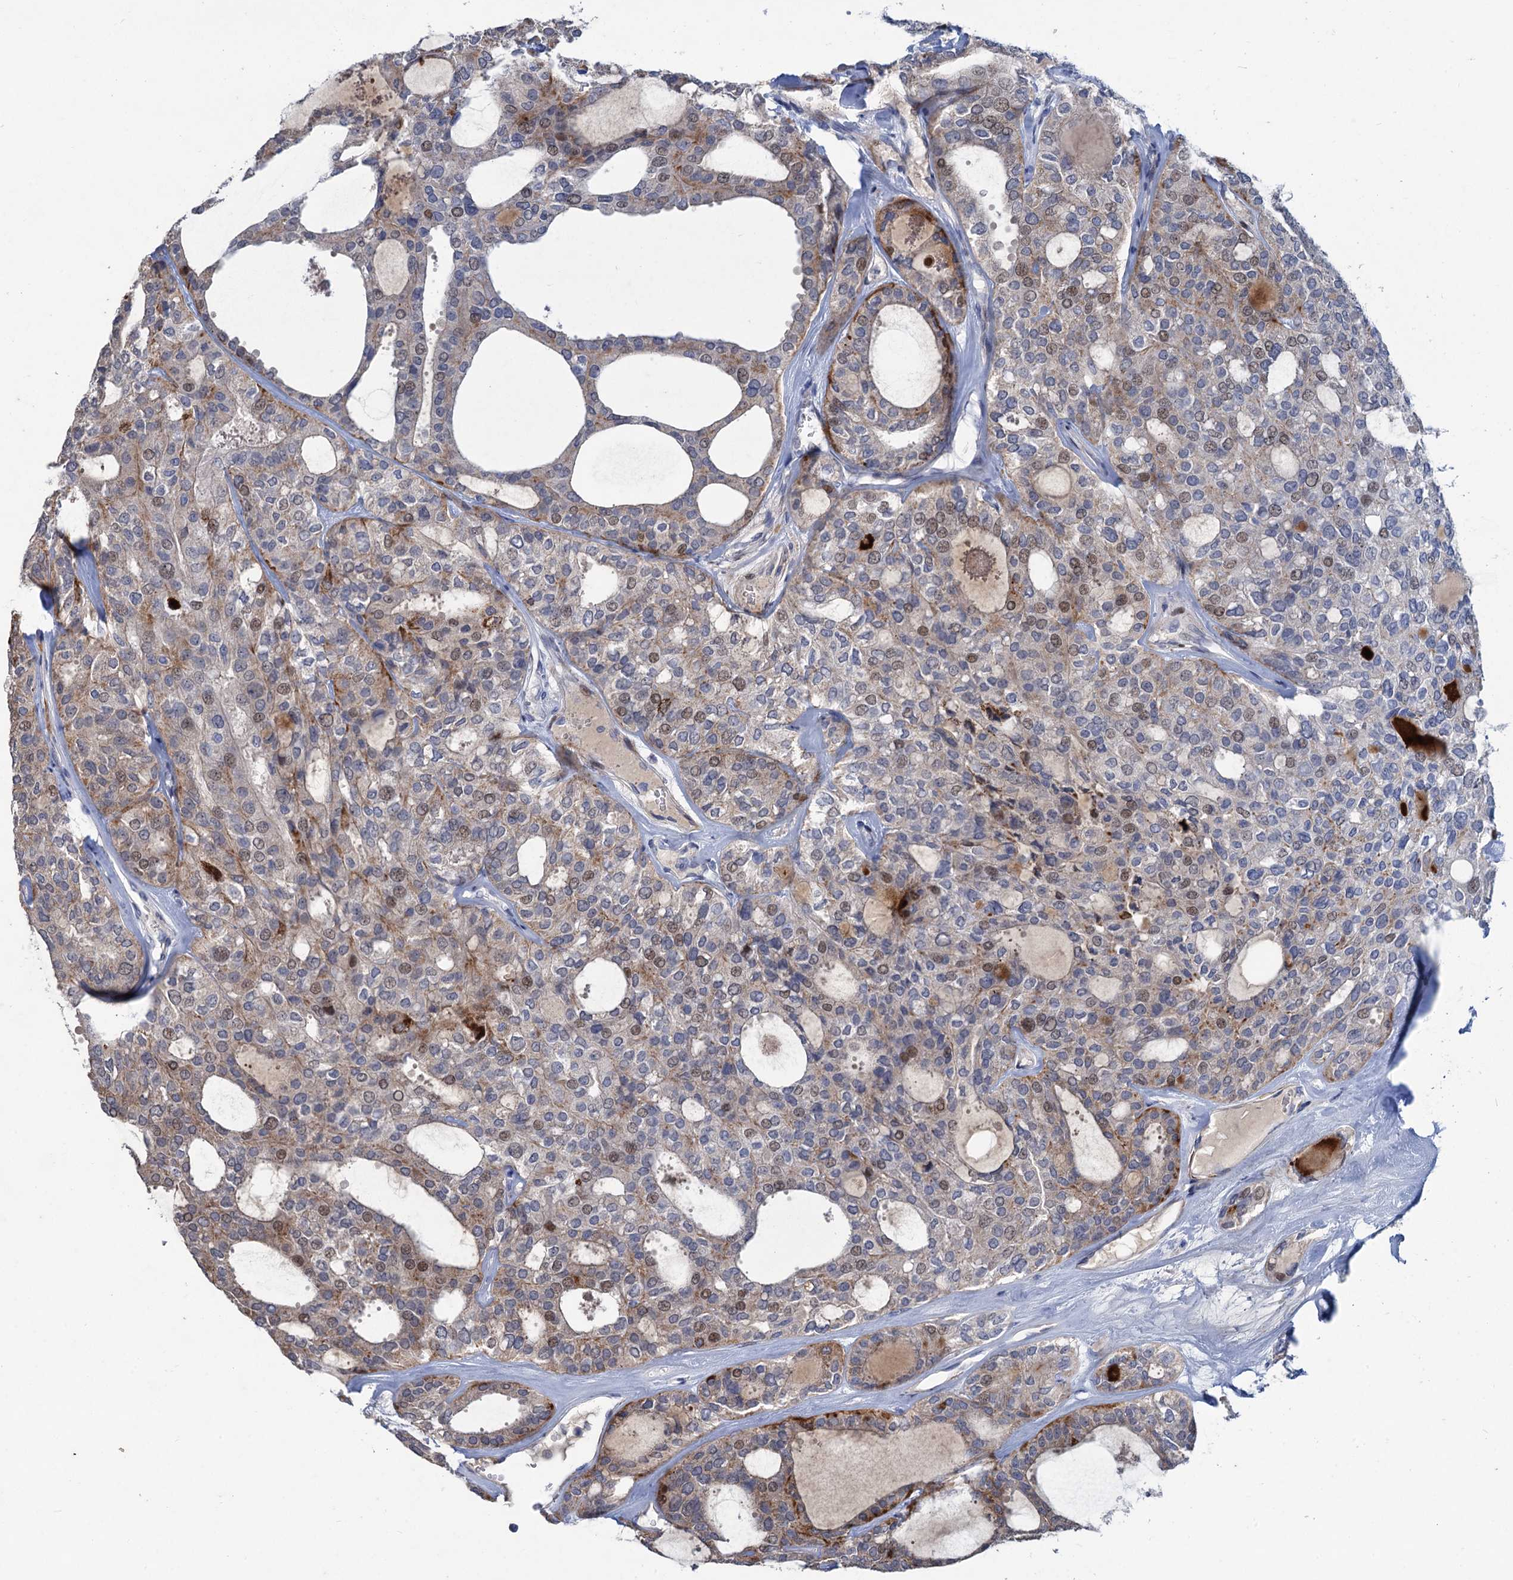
{"staining": {"intensity": "weak", "quantity": "25%-75%", "location": "cytoplasmic/membranous,nuclear"}, "tissue": "thyroid cancer", "cell_type": "Tumor cells", "image_type": "cancer", "snomed": [{"axis": "morphology", "description": "Follicular adenoma carcinoma, NOS"}, {"axis": "topography", "description": "Thyroid gland"}], "caption": "Immunohistochemical staining of follicular adenoma carcinoma (thyroid) displays low levels of weak cytoplasmic/membranous and nuclear protein staining in about 25%-75% of tumor cells.", "gene": "ESYT3", "patient": {"sex": "male", "age": 75}}